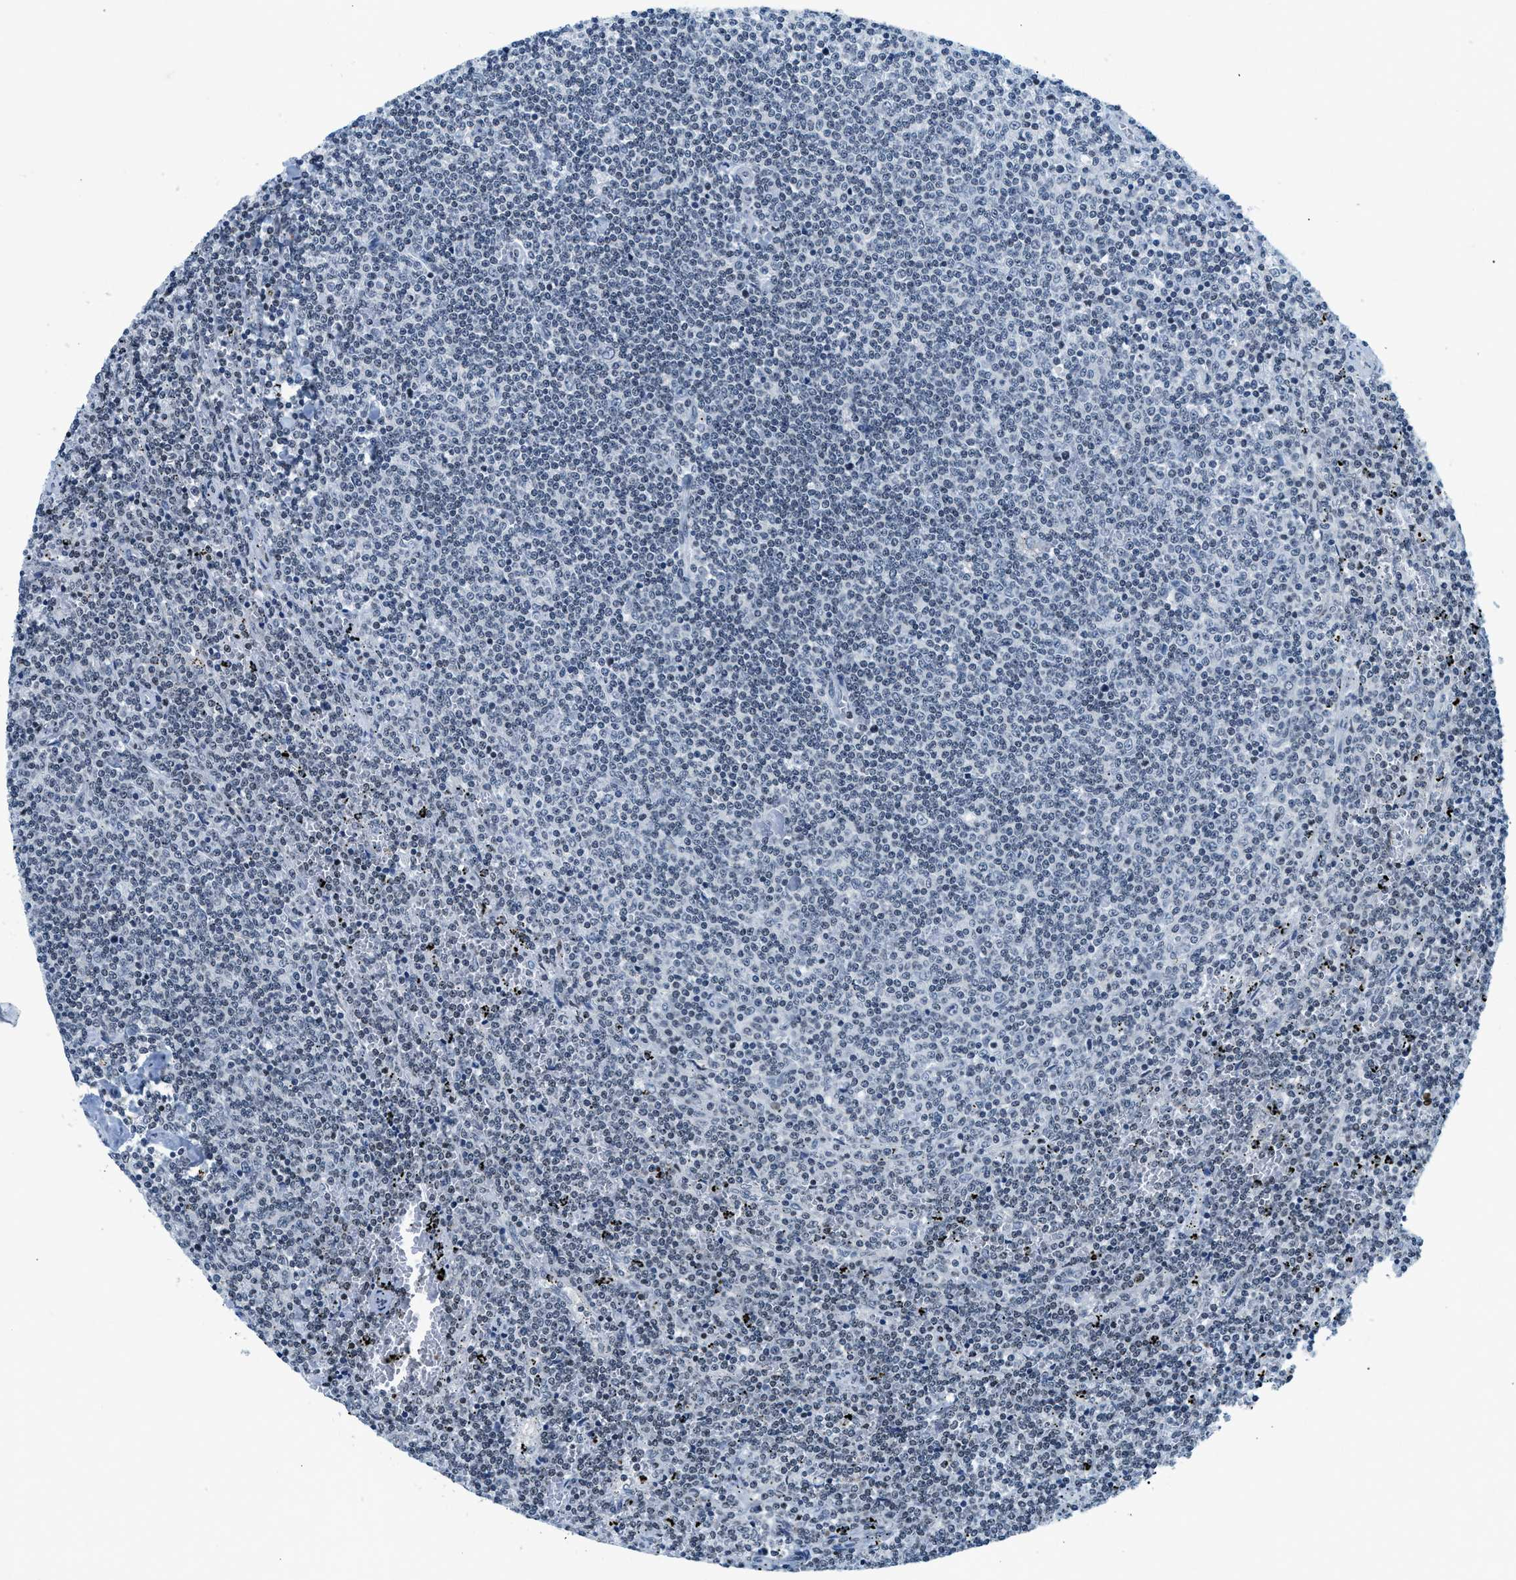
{"staining": {"intensity": "negative", "quantity": "none", "location": "none"}, "tissue": "lymphoma", "cell_type": "Tumor cells", "image_type": "cancer", "snomed": [{"axis": "morphology", "description": "Malignant lymphoma, non-Hodgkin's type, Low grade"}, {"axis": "topography", "description": "Spleen"}], "caption": "The immunohistochemistry (IHC) image has no significant staining in tumor cells of malignant lymphoma, non-Hodgkin's type (low-grade) tissue.", "gene": "UVRAG", "patient": {"sex": "female", "age": 50}}